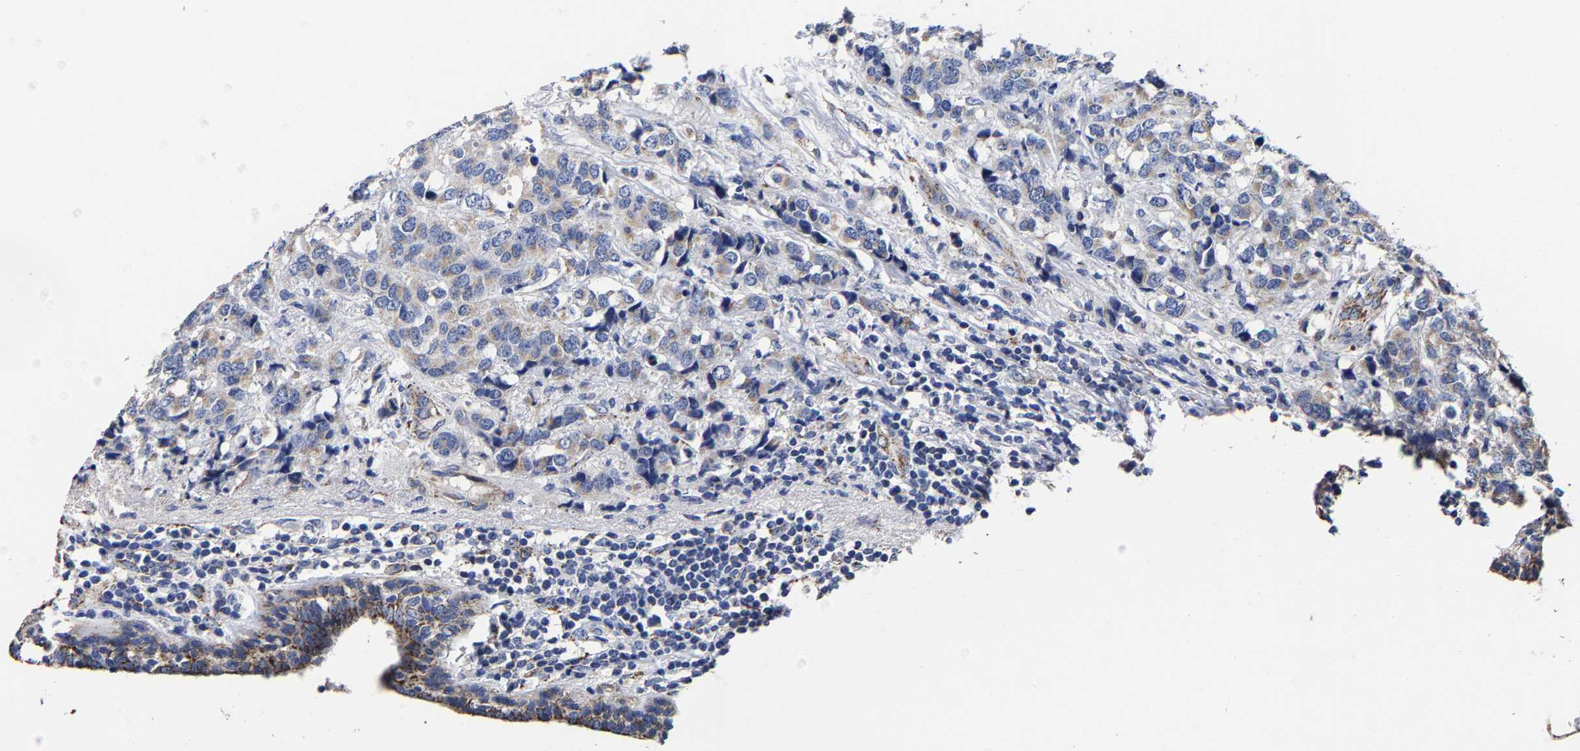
{"staining": {"intensity": "negative", "quantity": "none", "location": "none"}, "tissue": "breast cancer", "cell_type": "Tumor cells", "image_type": "cancer", "snomed": [{"axis": "morphology", "description": "Lobular carcinoma"}, {"axis": "topography", "description": "Breast"}], "caption": "Immunohistochemistry (IHC) photomicrograph of breast lobular carcinoma stained for a protein (brown), which displays no positivity in tumor cells.", "gene": "AASS", "patient": {"sex": "female", "age": 59}}